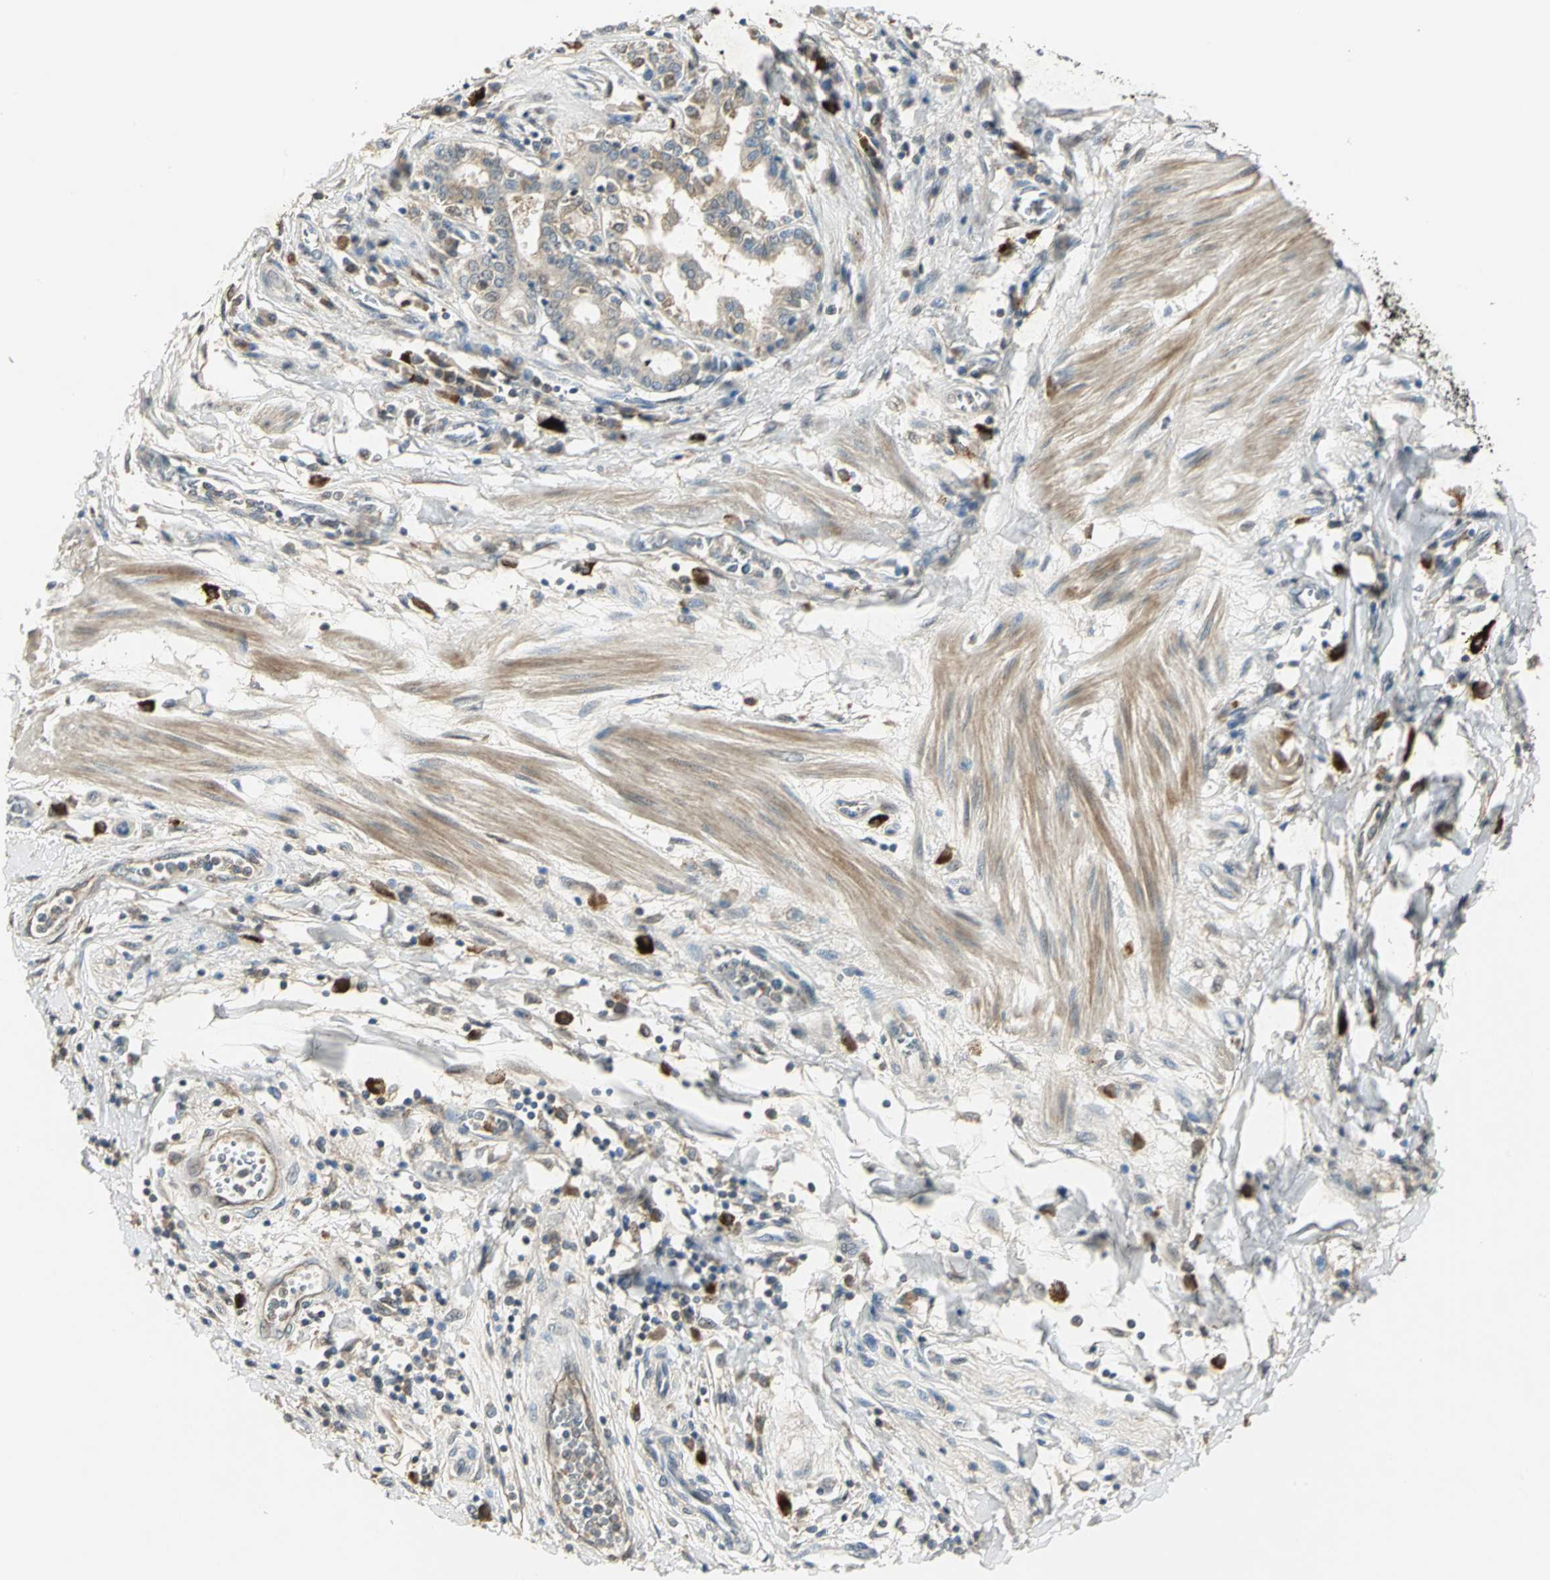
{"staining": {"intensity": "weak", "quantity": "<25%", "location": "cytoplasmic/membranous"}, "tissue": "pancreatic cancer", "cell_type": "Tumor cells", "image_type": "cancer", "snomed": [{"axis": "morphology", "description": "Adenocarcinoma, NOS"}, {"axis": "topography", "description": "Pancreas"}], "caption": "Protein analysis of pancreatic adenocarcinoma displays no significant positivity in tumor cells.", "gene": "PROC", "patient": {"sex": "female", "age": 48}}